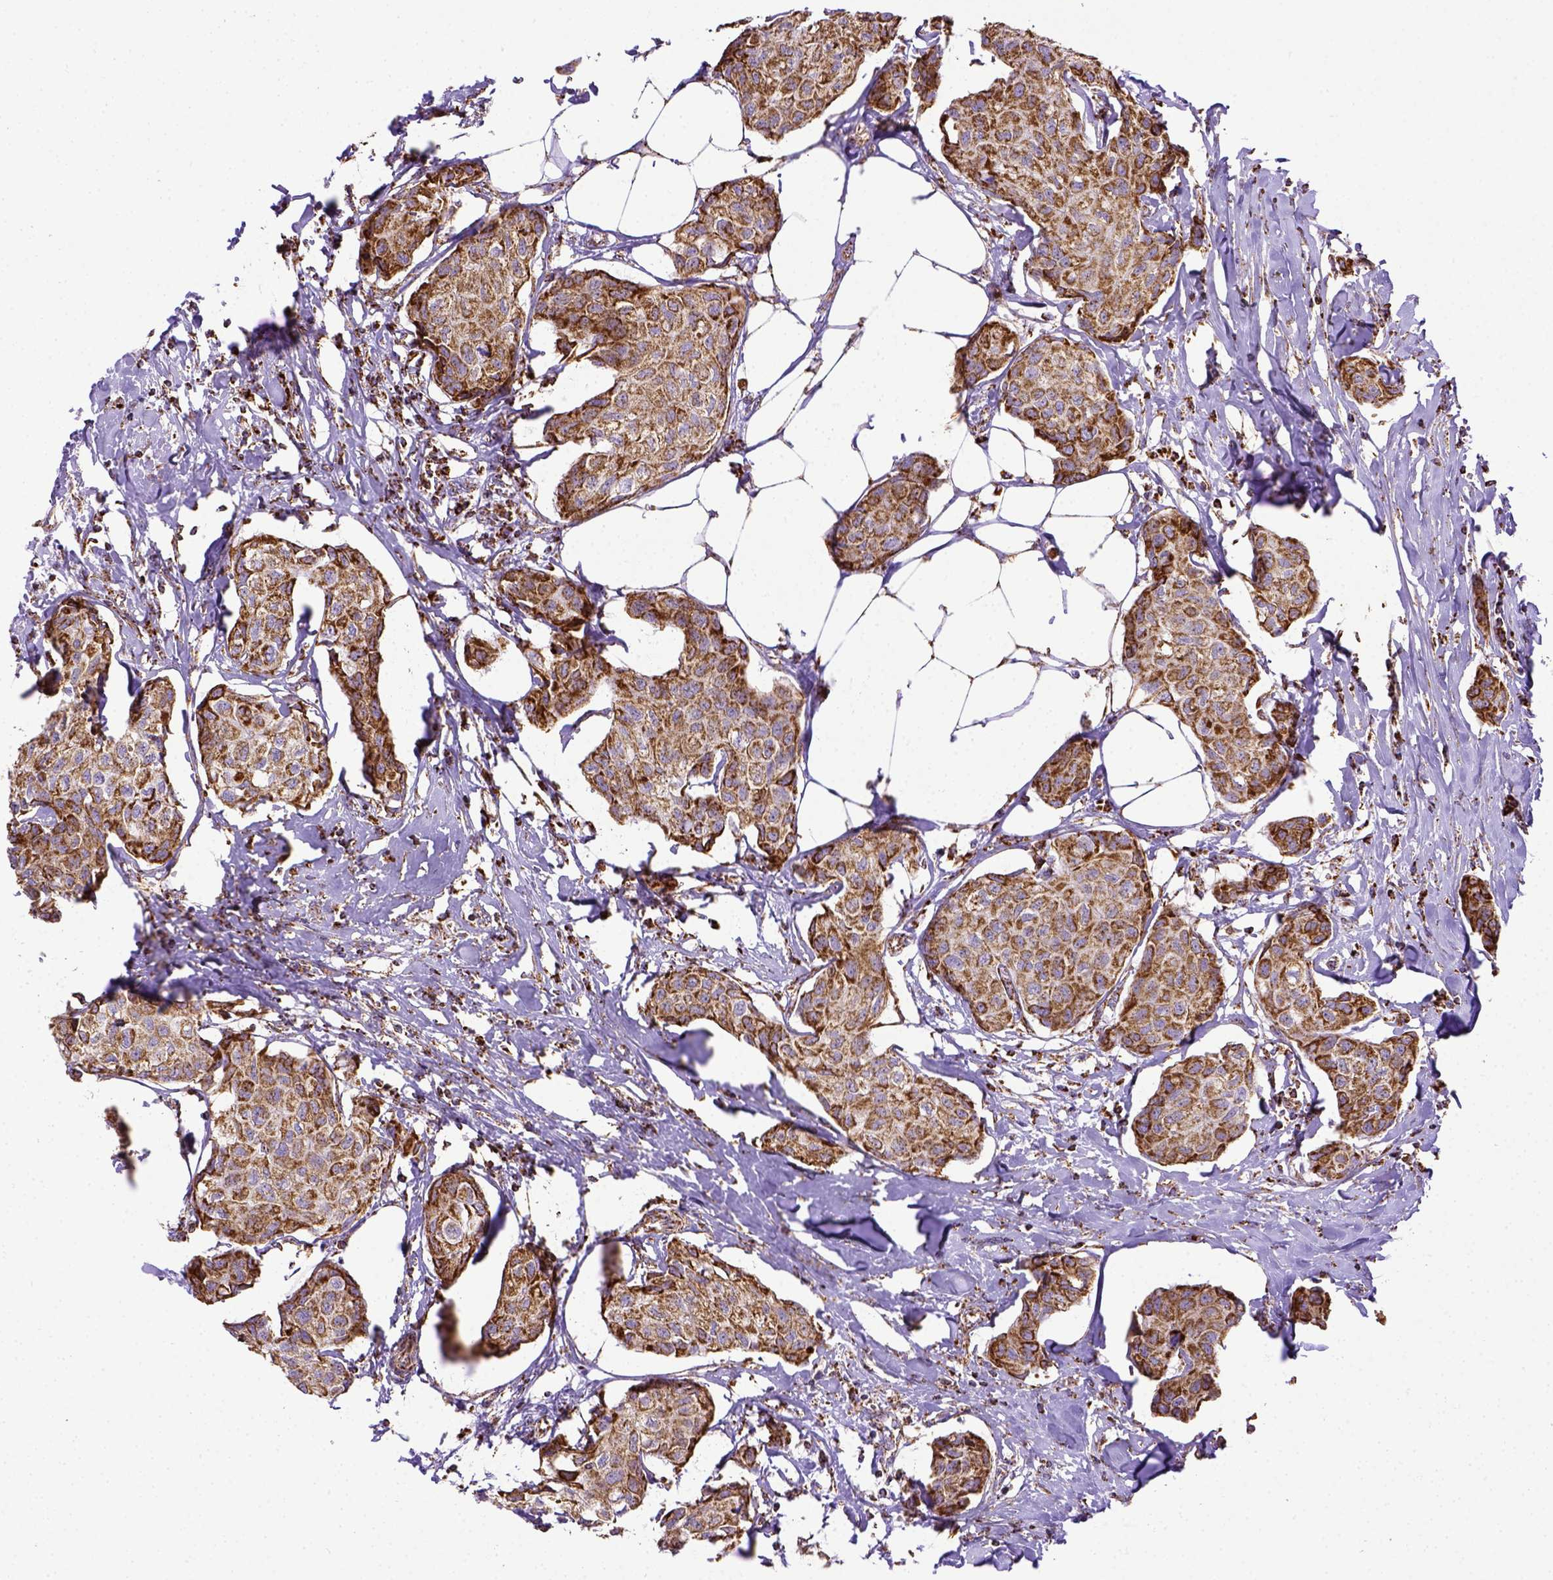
{"staining": {"intensity": "moderate", "quantity": ">75%", "location": "cytoplasmic/membranous"}, "tissue": "breast cancer", "cell_type": "Tumor cells", "image_type": "cancer", "snomed": [{"axis": "morphology", "description": "Duct carcinoma"}, {"axis": "topography", "description": "Breast"}], "caption": "Tumor cells display medium levels of moderate cytoplasmic/membranous expression in about >75% of cells in human breast cancer (invasive ductal carcinoma). (DAB = brown stain, brightfield microscopy at high magnification).", "gene": "MT-CO1", "patient": {"sex": "female", "age": 80}}